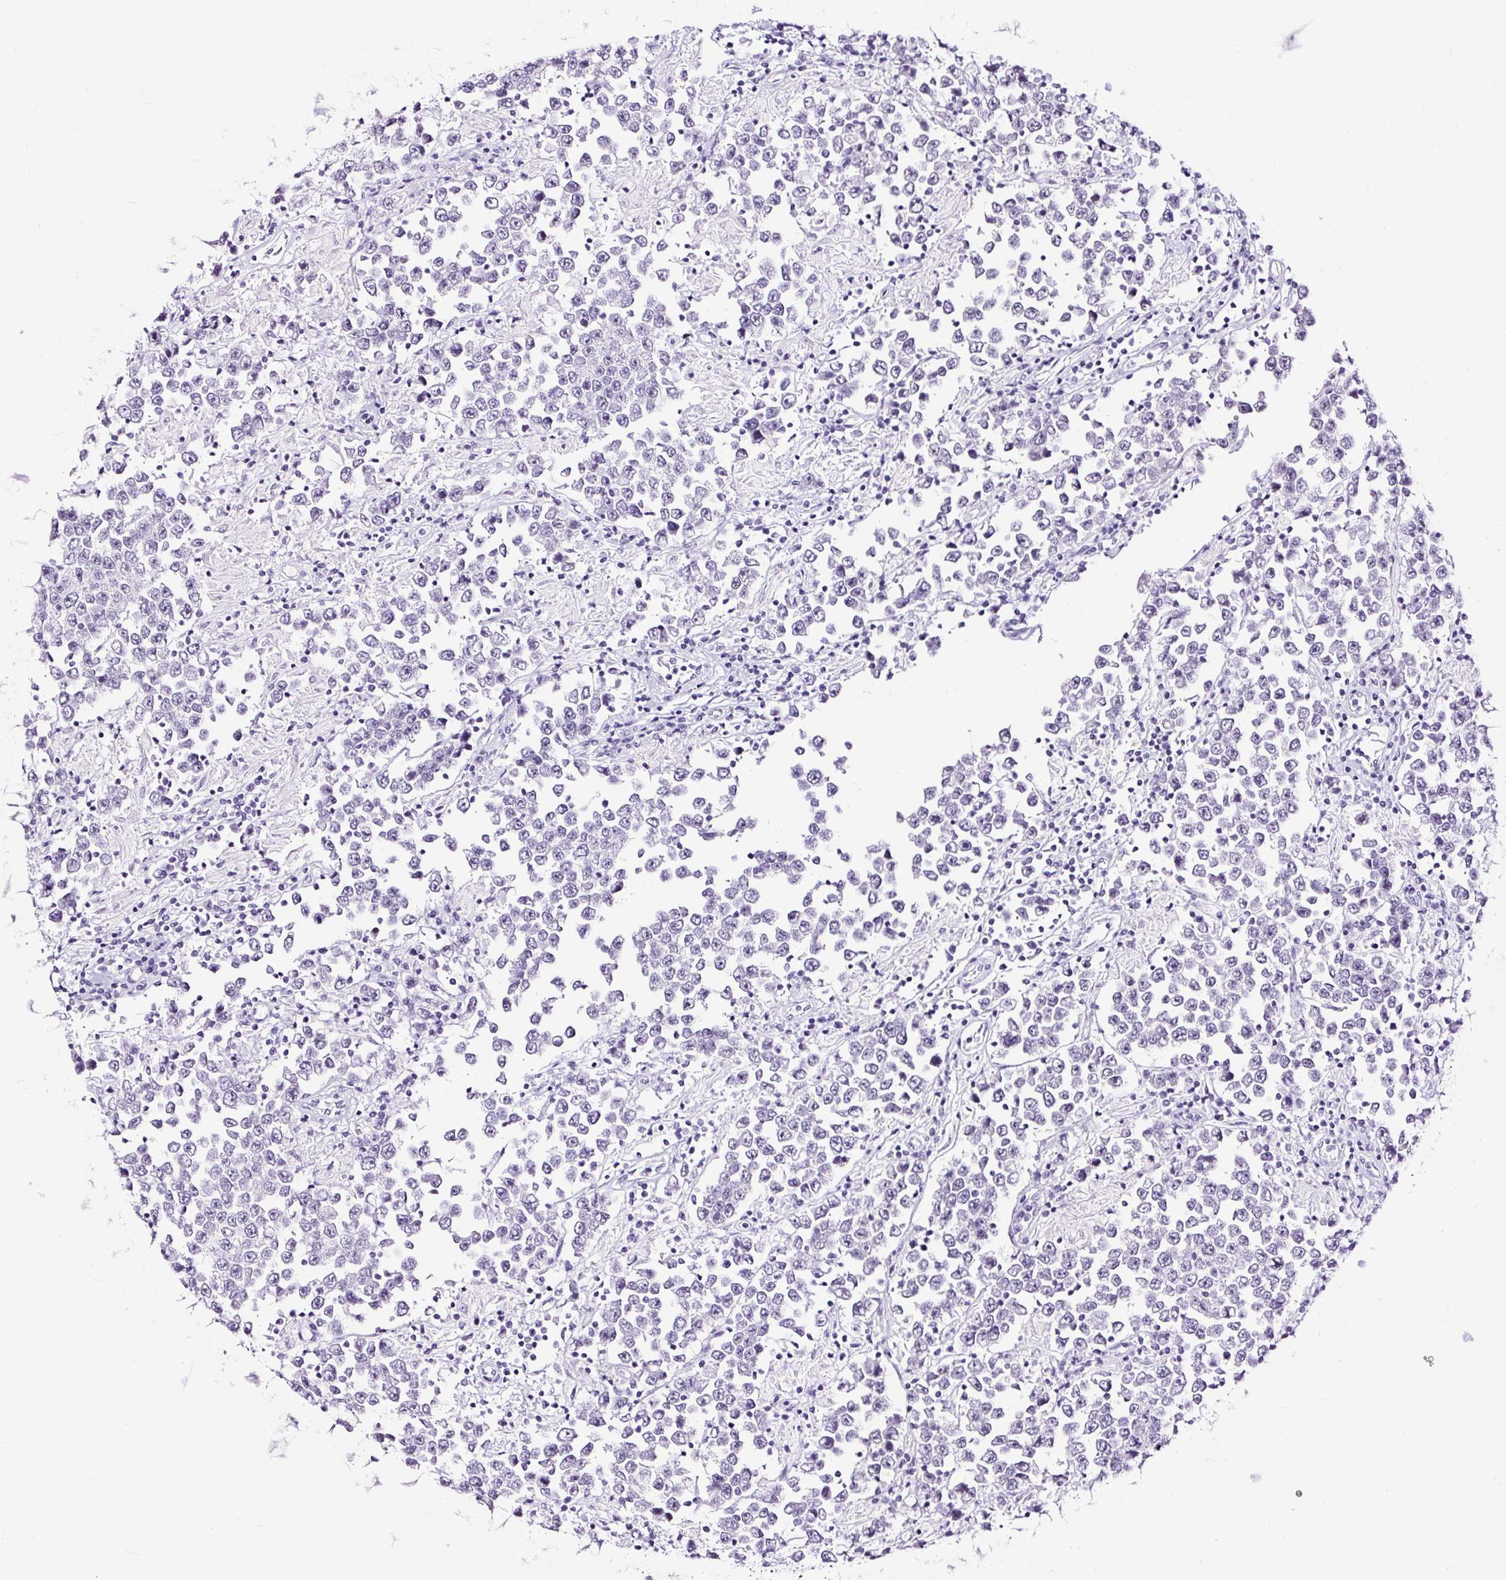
{"staining": {"intensity": "negative", "quantity": "none", "location": "none"}, "tissue": "testis cancer", "cell_type": "Tumor cells", "image_type": "cancer", "snomed": [{"axis": "morphology", "description": "Normal tissue, NOS"}, {"axis": "morphology", "description": "Urothelial carcinoma, High grade"}, {"axis": "morphology", "description": "Seminoma, NOS"}, {"axis": "morphology", "description": "Carcinoma, Embryonal, NOS"}, {"axis": "topography", "description": "Urinary bladder"}, {"axis": "topography", "description": "Testis"}], "caption": "The IHC micrograph has no significant expression in tumor cells of testis seminoma tissue.", "gene": "NPHS2", "patient": {"sex": "male", "age": 41}}